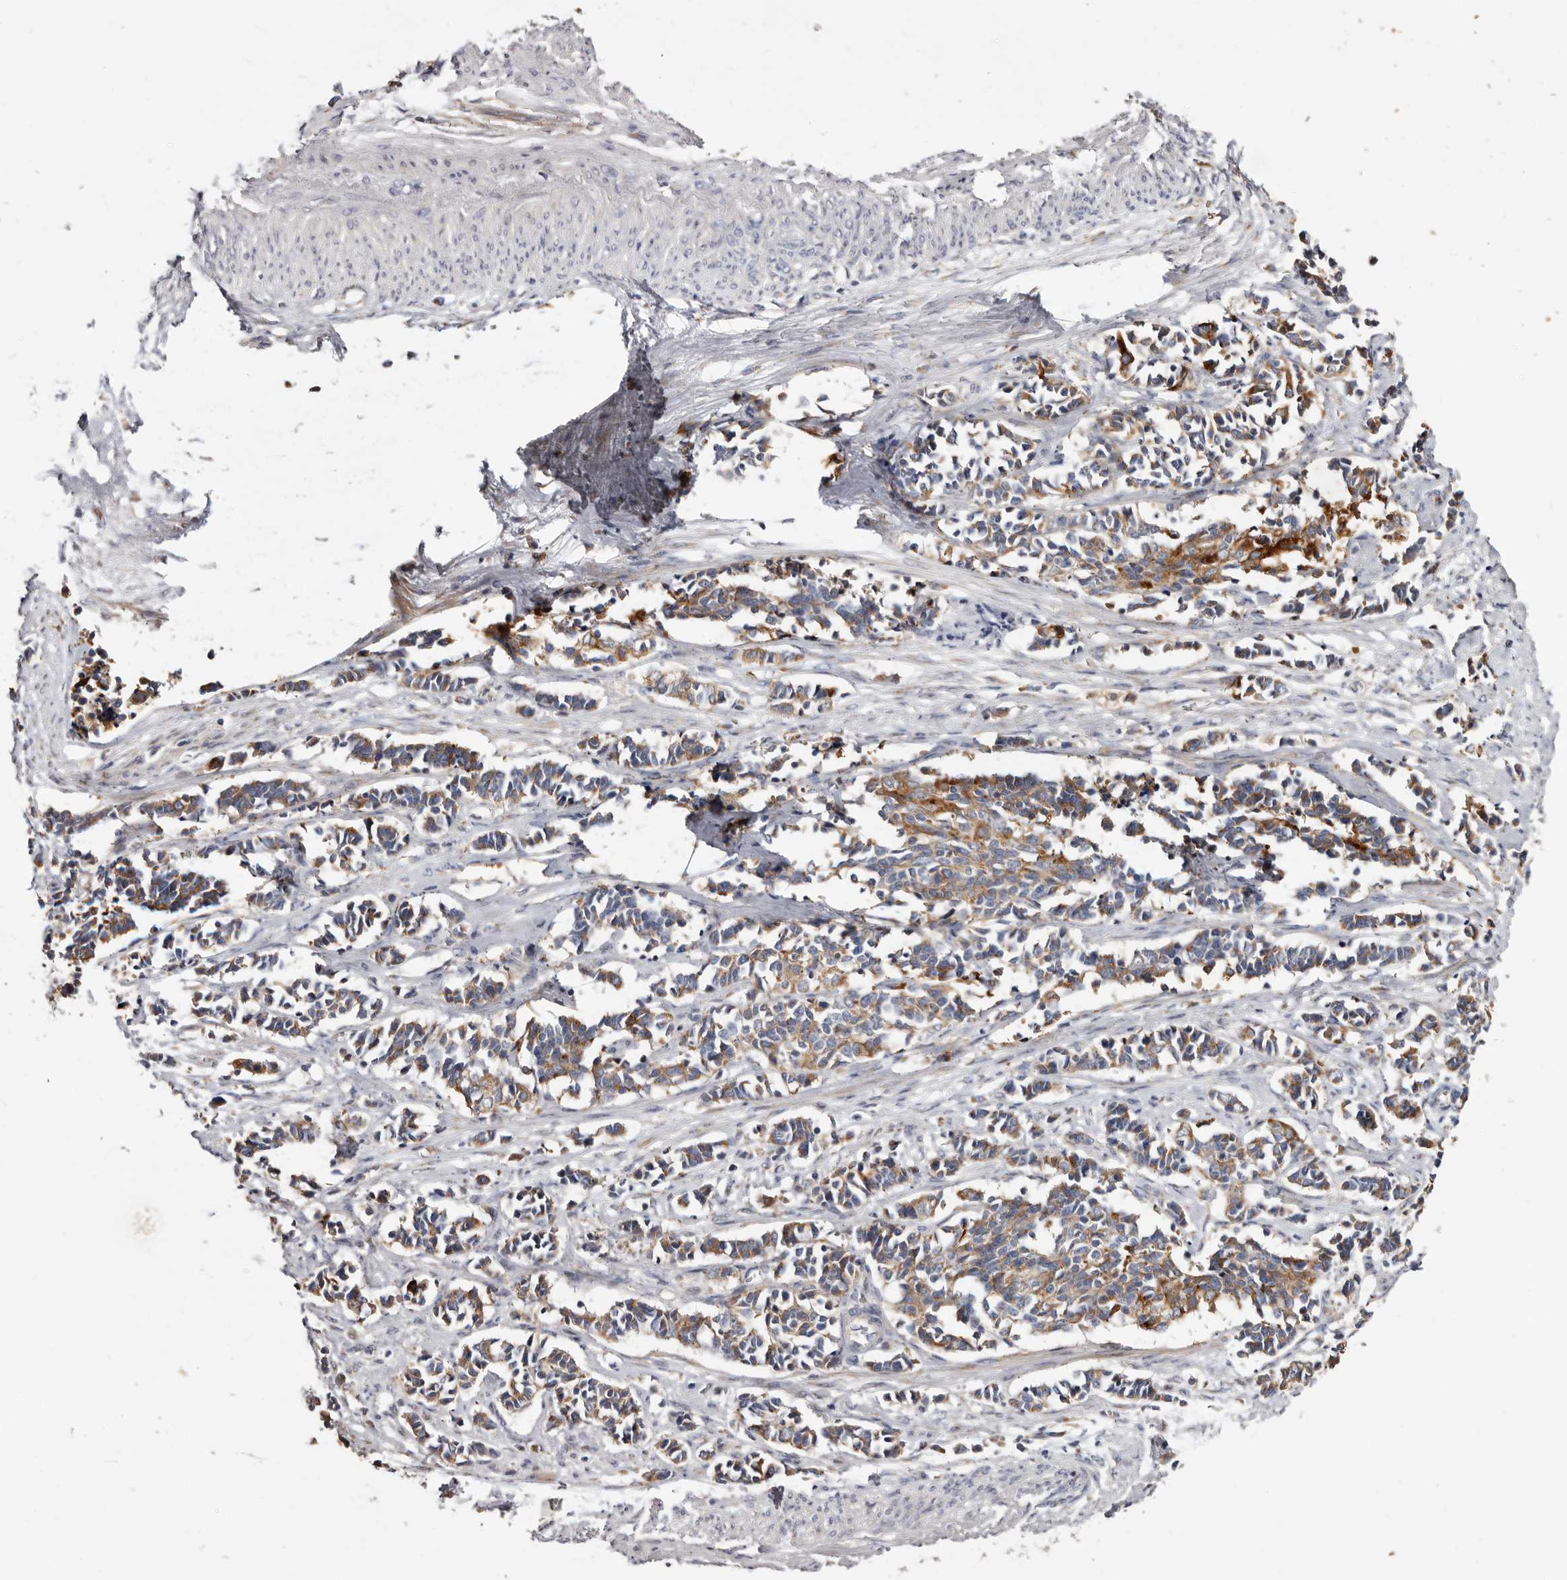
{"staining": {"intensity": "moderate", "quantity": "25%-75%", "location": "cytoplasmic/membranous"}, "tissue": "cervical cancer", "cell_type": "Tumor cells", "image_type": "cancer", "snomed": [{"axis": "morphology", "description": "Normal tissue, NOS"}, {"axis": "morphology", "description": "Squamous cell carcinoma, NOS"}, {"axis": "topography", "description": "Cervix"}], "caption": "Protein staining of cervical cancer tissue exhibits moderate cytoplasmic/membranous expression in about 25%-75% of tumor cells.", "gene": "ASIC5", "patient": {"sex": "female", "age": 35}}